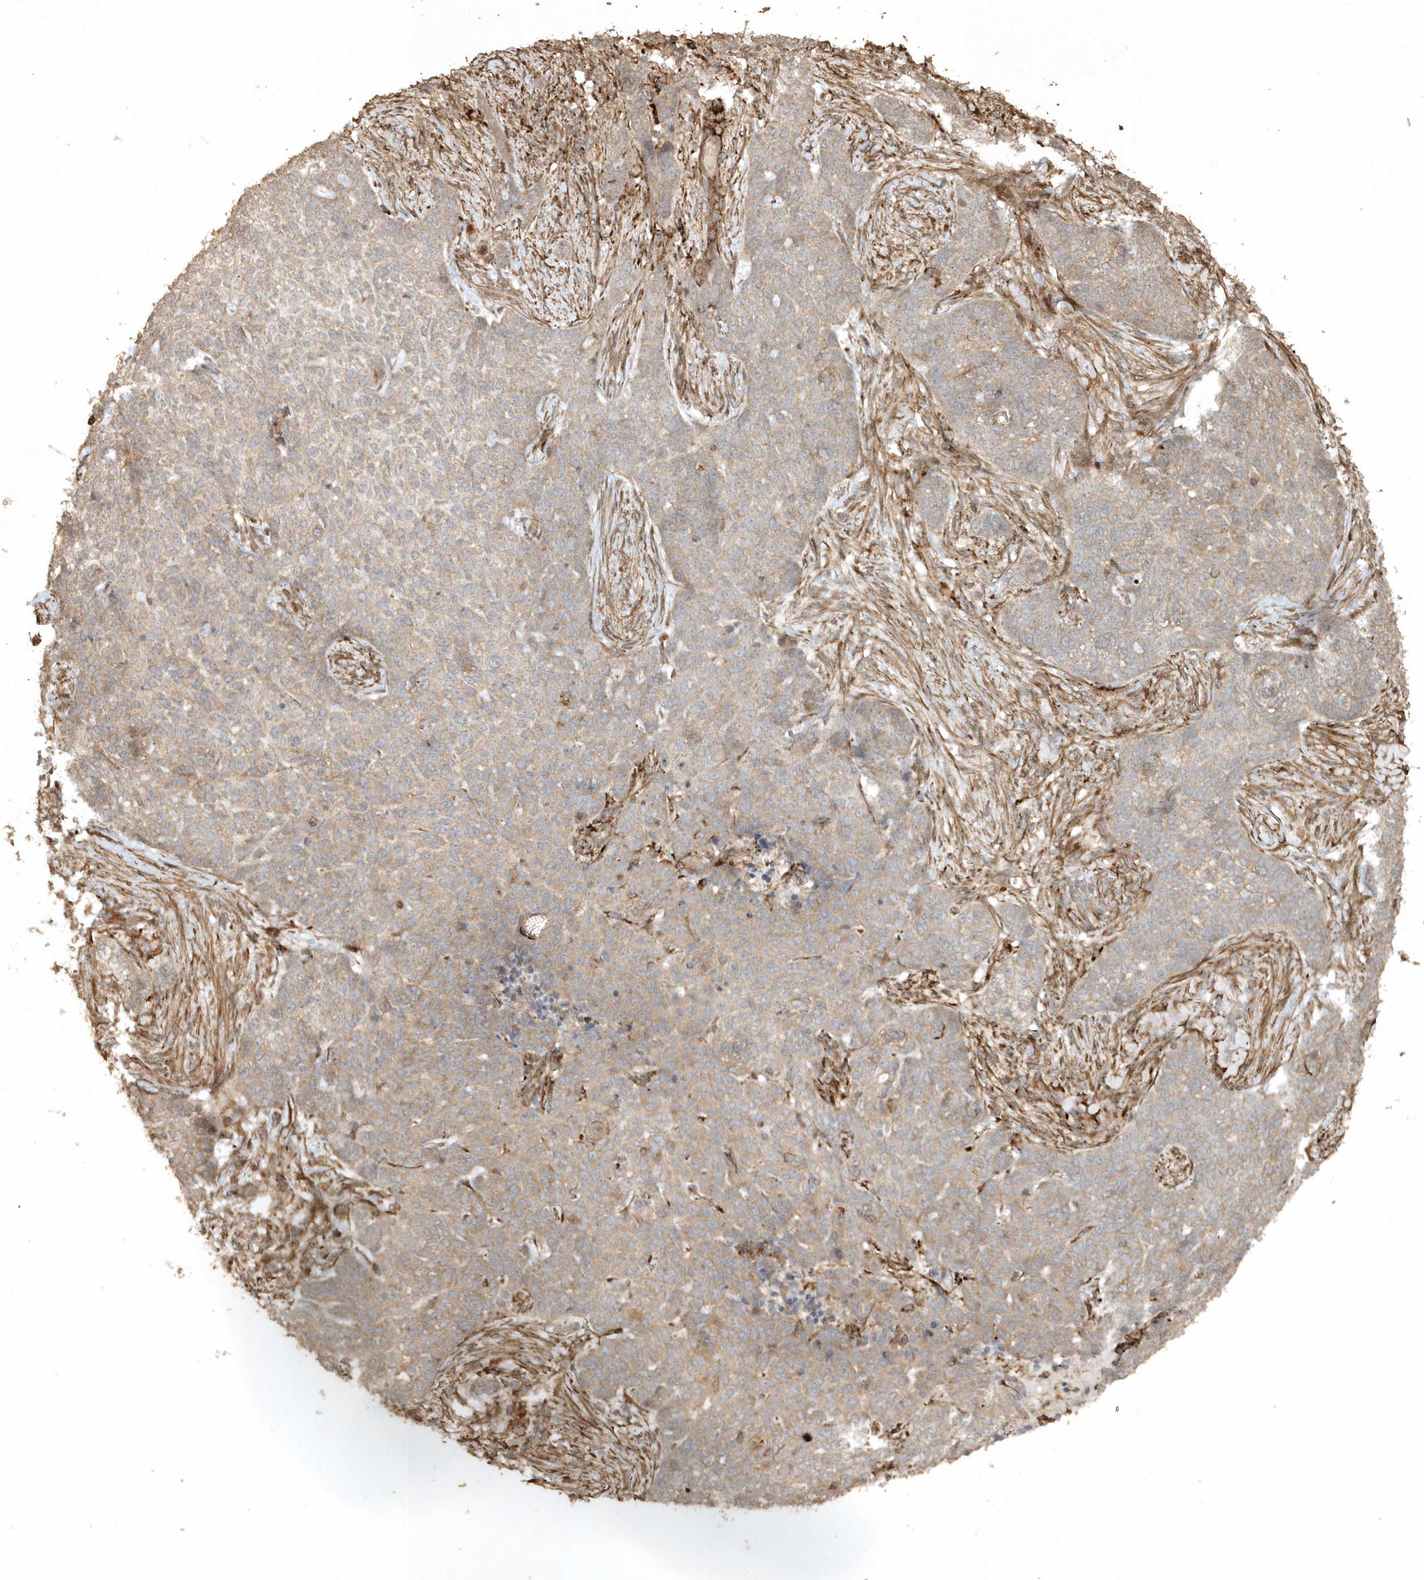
{"staining": {"intensity": "weak", "quantity": ">75%", "location": "cytoplasmic/membranous"}, "tissue": "skin cancer", "cell_type": "Tumor cells", "image_type": "cancer", "snomed": [{"axis": "morphology", "description": "Basal cell carcinoma"}, {"axis": "topography", "description": "Skin"}], "caption": "Brown immunohistochemical staining in human skin cancer displays weak cytoplasmic/membranous expression in approximately >75% of tumor cells.", "gene": "AVPI1", "patient": {"sex": "male", "age": 85}}